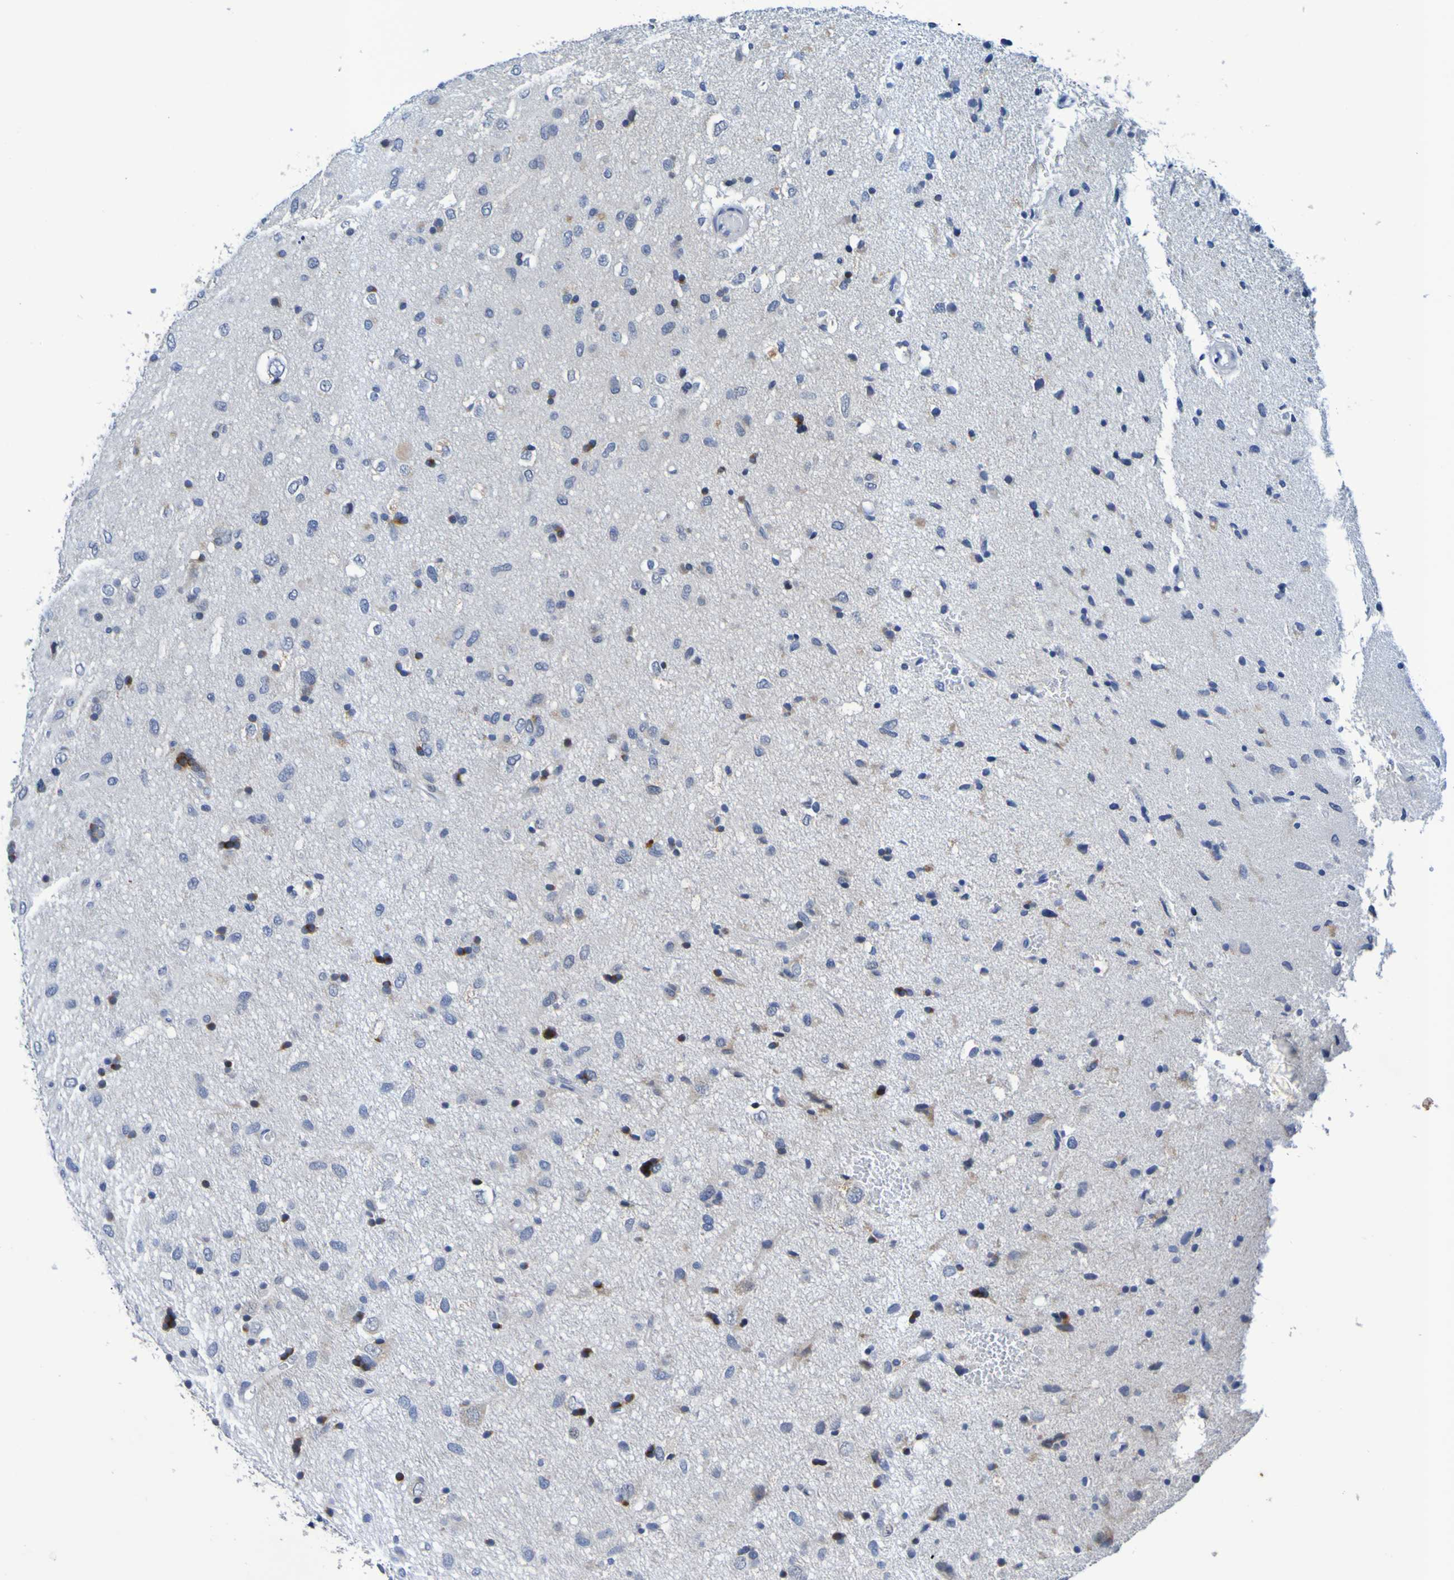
{"staining": {"intensity": "moderate", "quantity": "25%-75%", "location": "cytoplasmic/membranous"}, "tissue": "glioma", "cell_type": "Tumor cells", "image_type": "cancer", "snomed": [{"axis": "morphology", "description": "Glioma, malignant, Low grade"}, {"axis": "topography", "description": "Brain"}], "caption": "A photomicrograph of malignant glioma (low-grade) stained for a protein shows moderate cytoplasmic/membranous brown staining in tumor cells.", "gene": "VMA21", "patient": {"sex": "male", "age": 77}}